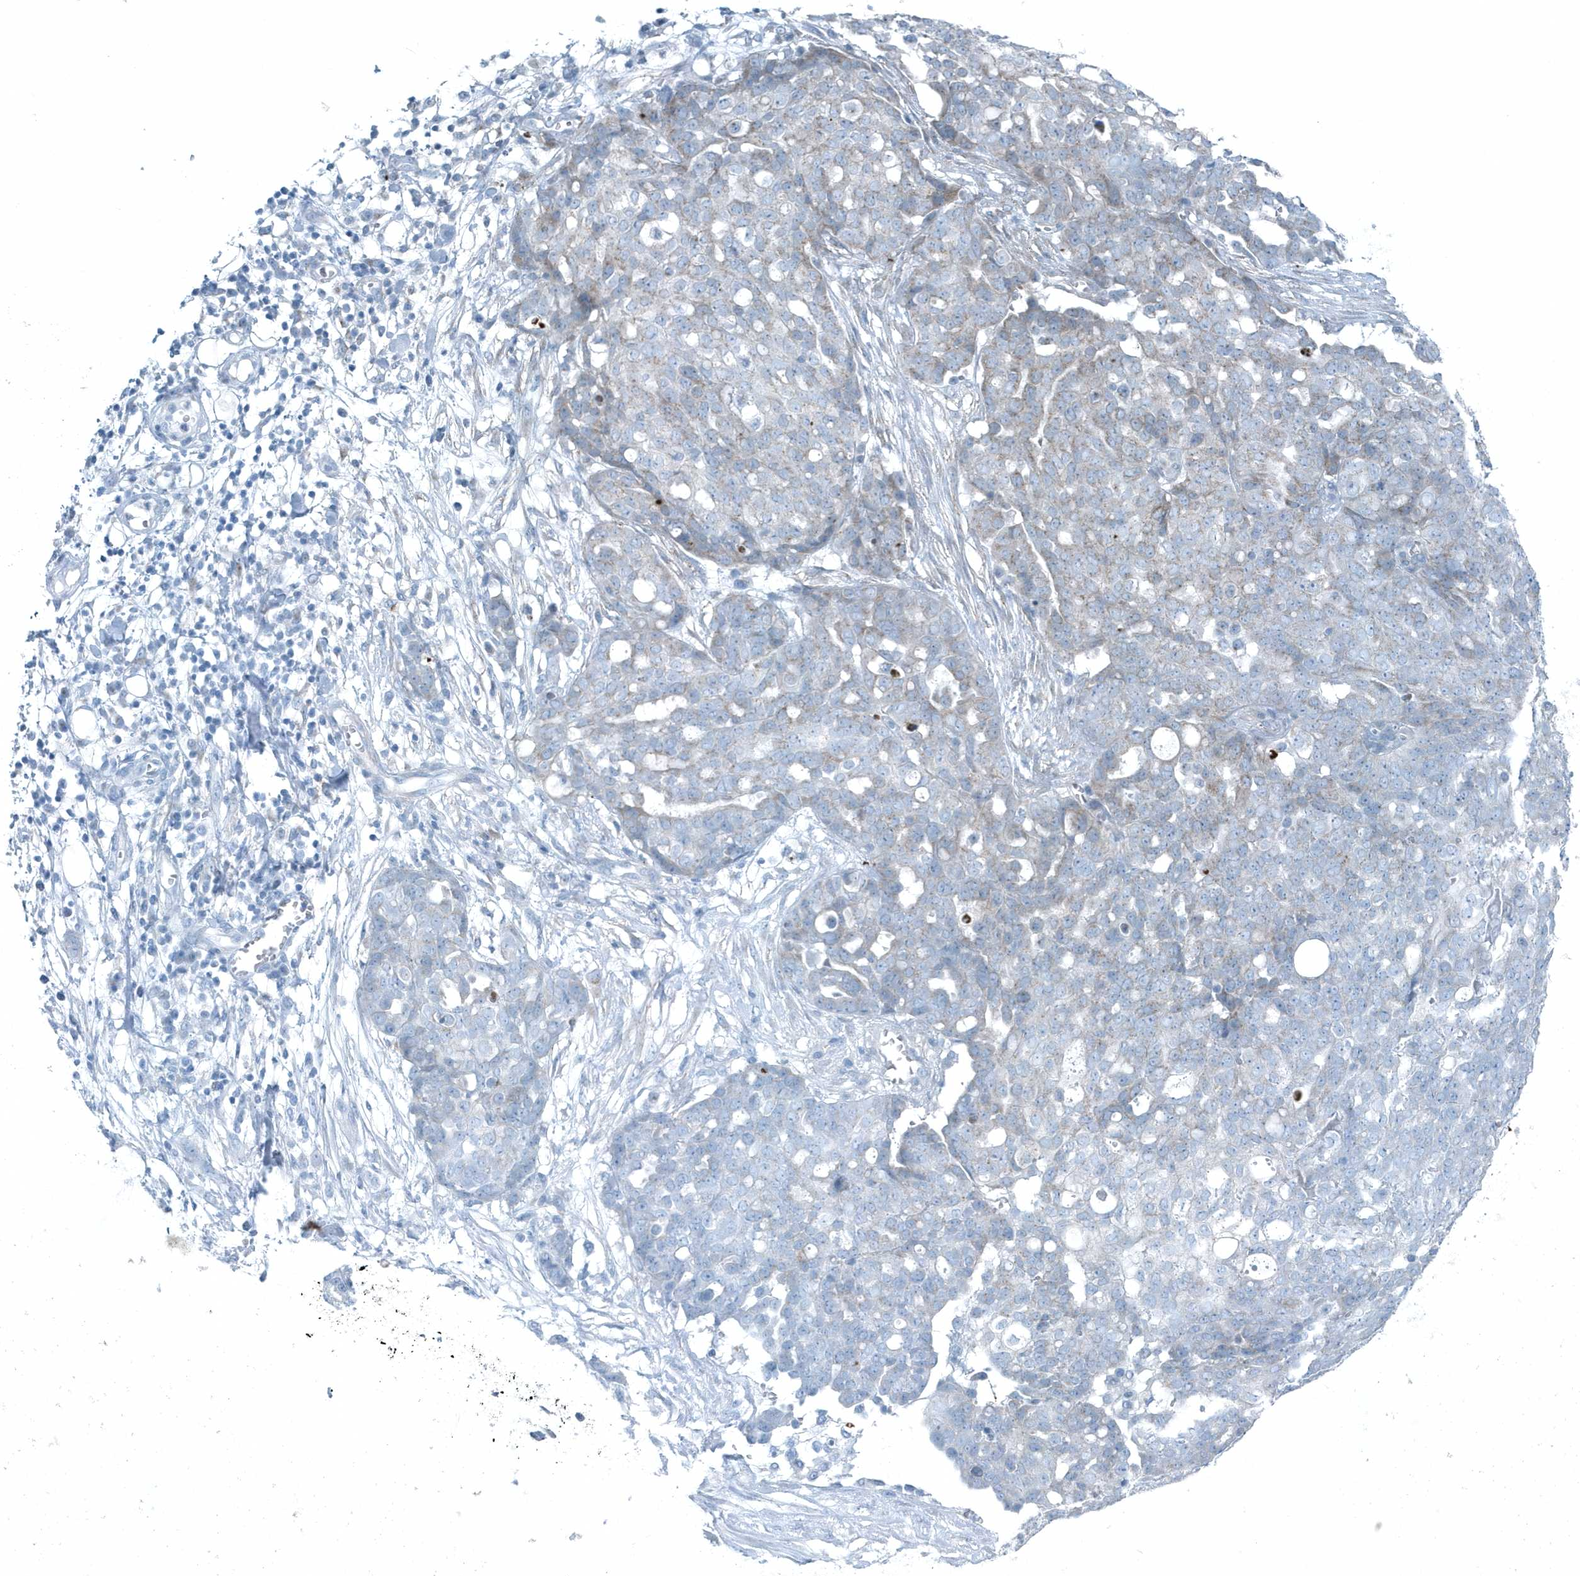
{"staining": {"intensity": "negative", "quantity": "none", "location": "none"}, "tissue": "ovarian cancer", "cell_type": "Tumor cells", "image_type": "cancer", "snomed": [{"axis": "morphology", "description": "Cystadenocarcinoma, serous, NOS"}, {"axis": "topography", "description": "Soft tissue"}, {"axis": "topography", "description": "Ovary"}], "caption": "This is an IHC micrograph of serous cystadenocarcinoma (ovarian). There is no staining in tumor cells.", "gene": "GCC2", "patient": {"sex": "female", "age": 57}}